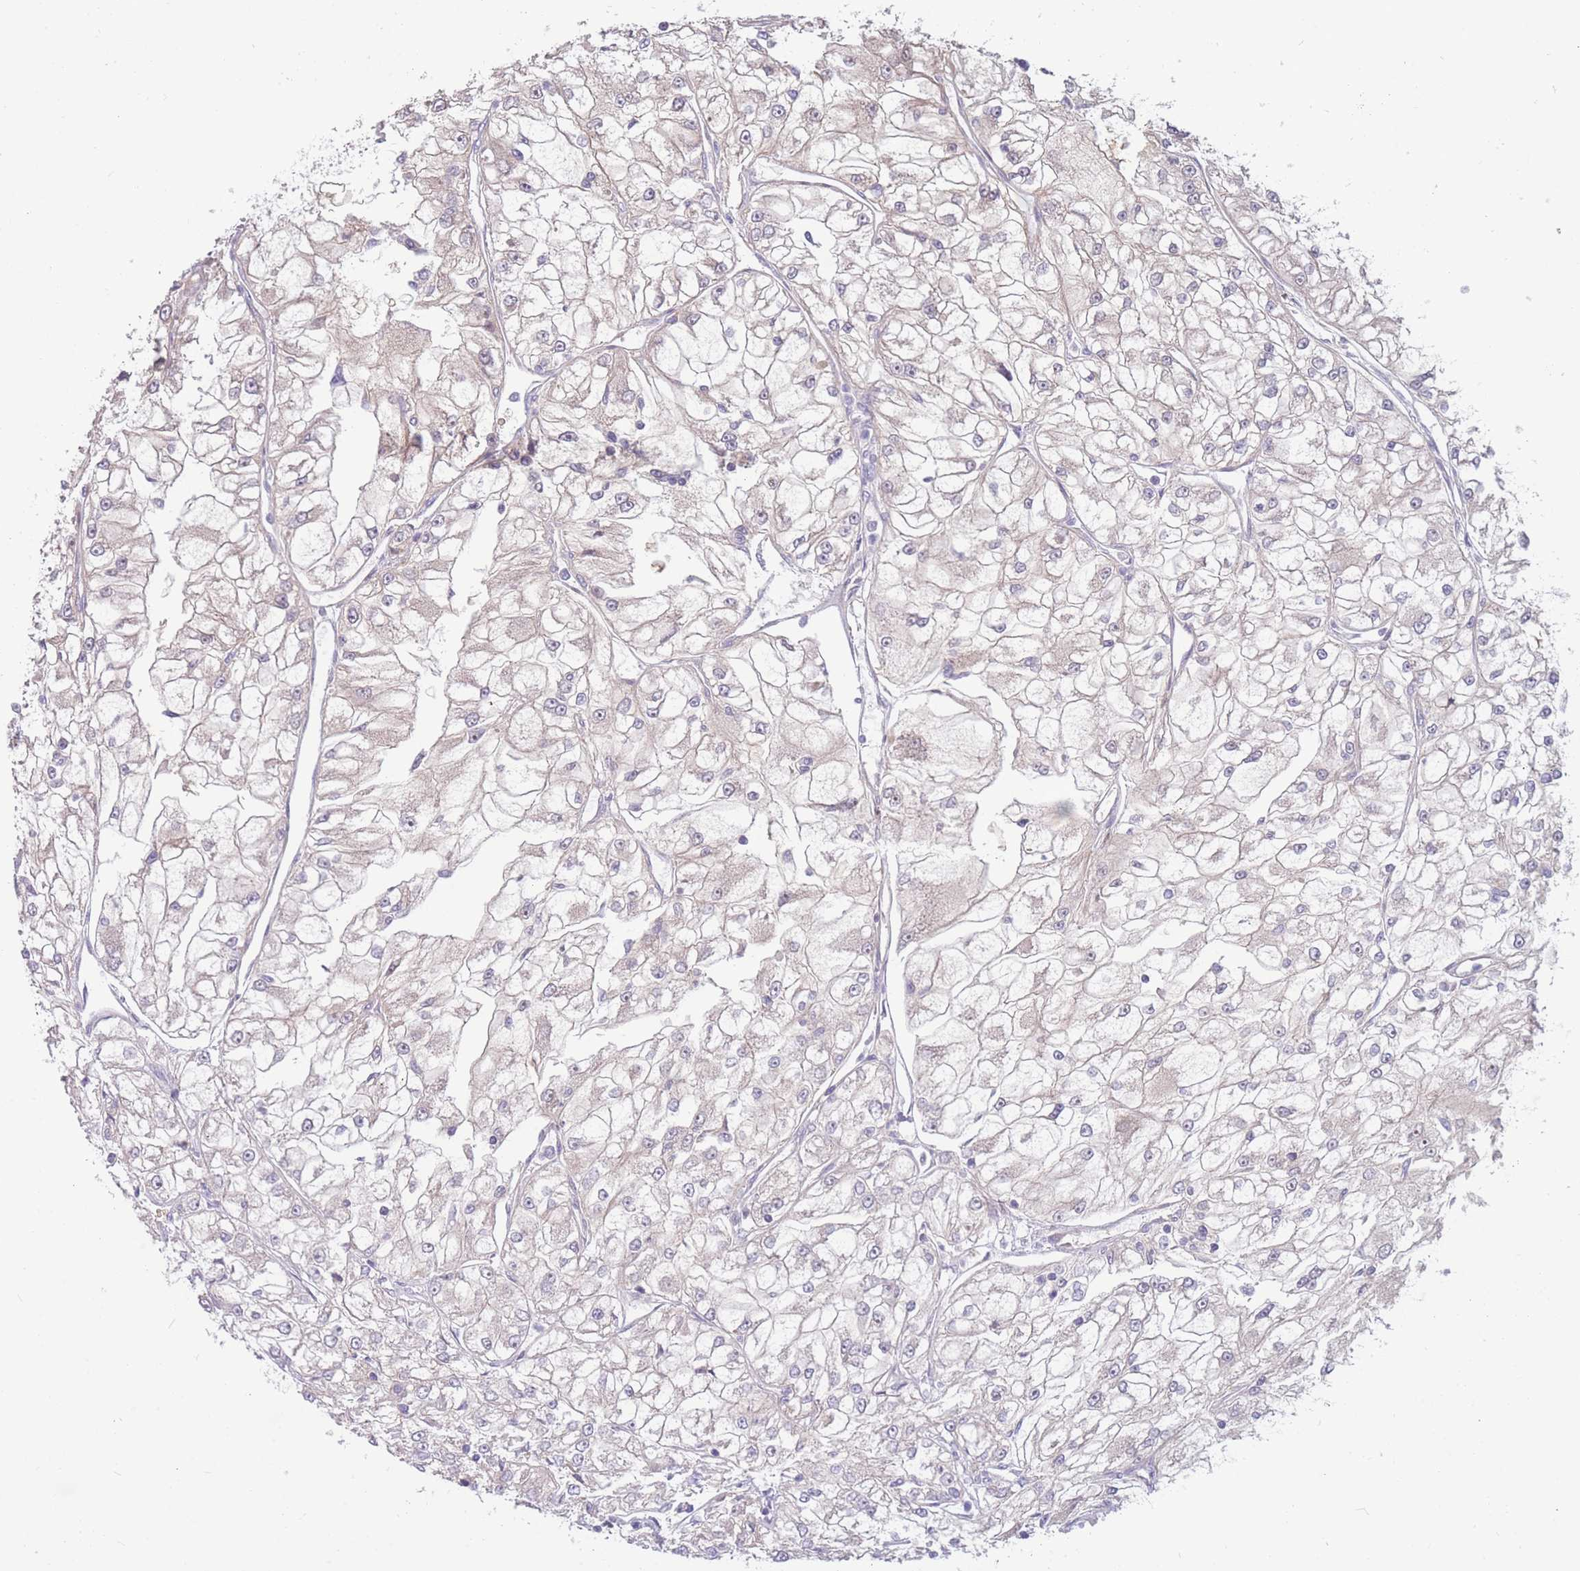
{"staining": {"intensity": "negative", "quantity": "none", "location": "none"}, "tissue": "renal cancer", "cell_type": "Tumor cells", "image_type": "cancer", "snomed": [{"axis": "morphology", "description": "Adenocarcinoma, NOS"}, {"axis": "topography", "description": "Kidney"}], "caption": "IHC micrograph of neoplastic tissue: human renal adenocarcinoma stained with DAB shows no significant protein staining in tumor cells.", "gene": "PDE4A", "patient": {"sex": "female", "age": 72}}